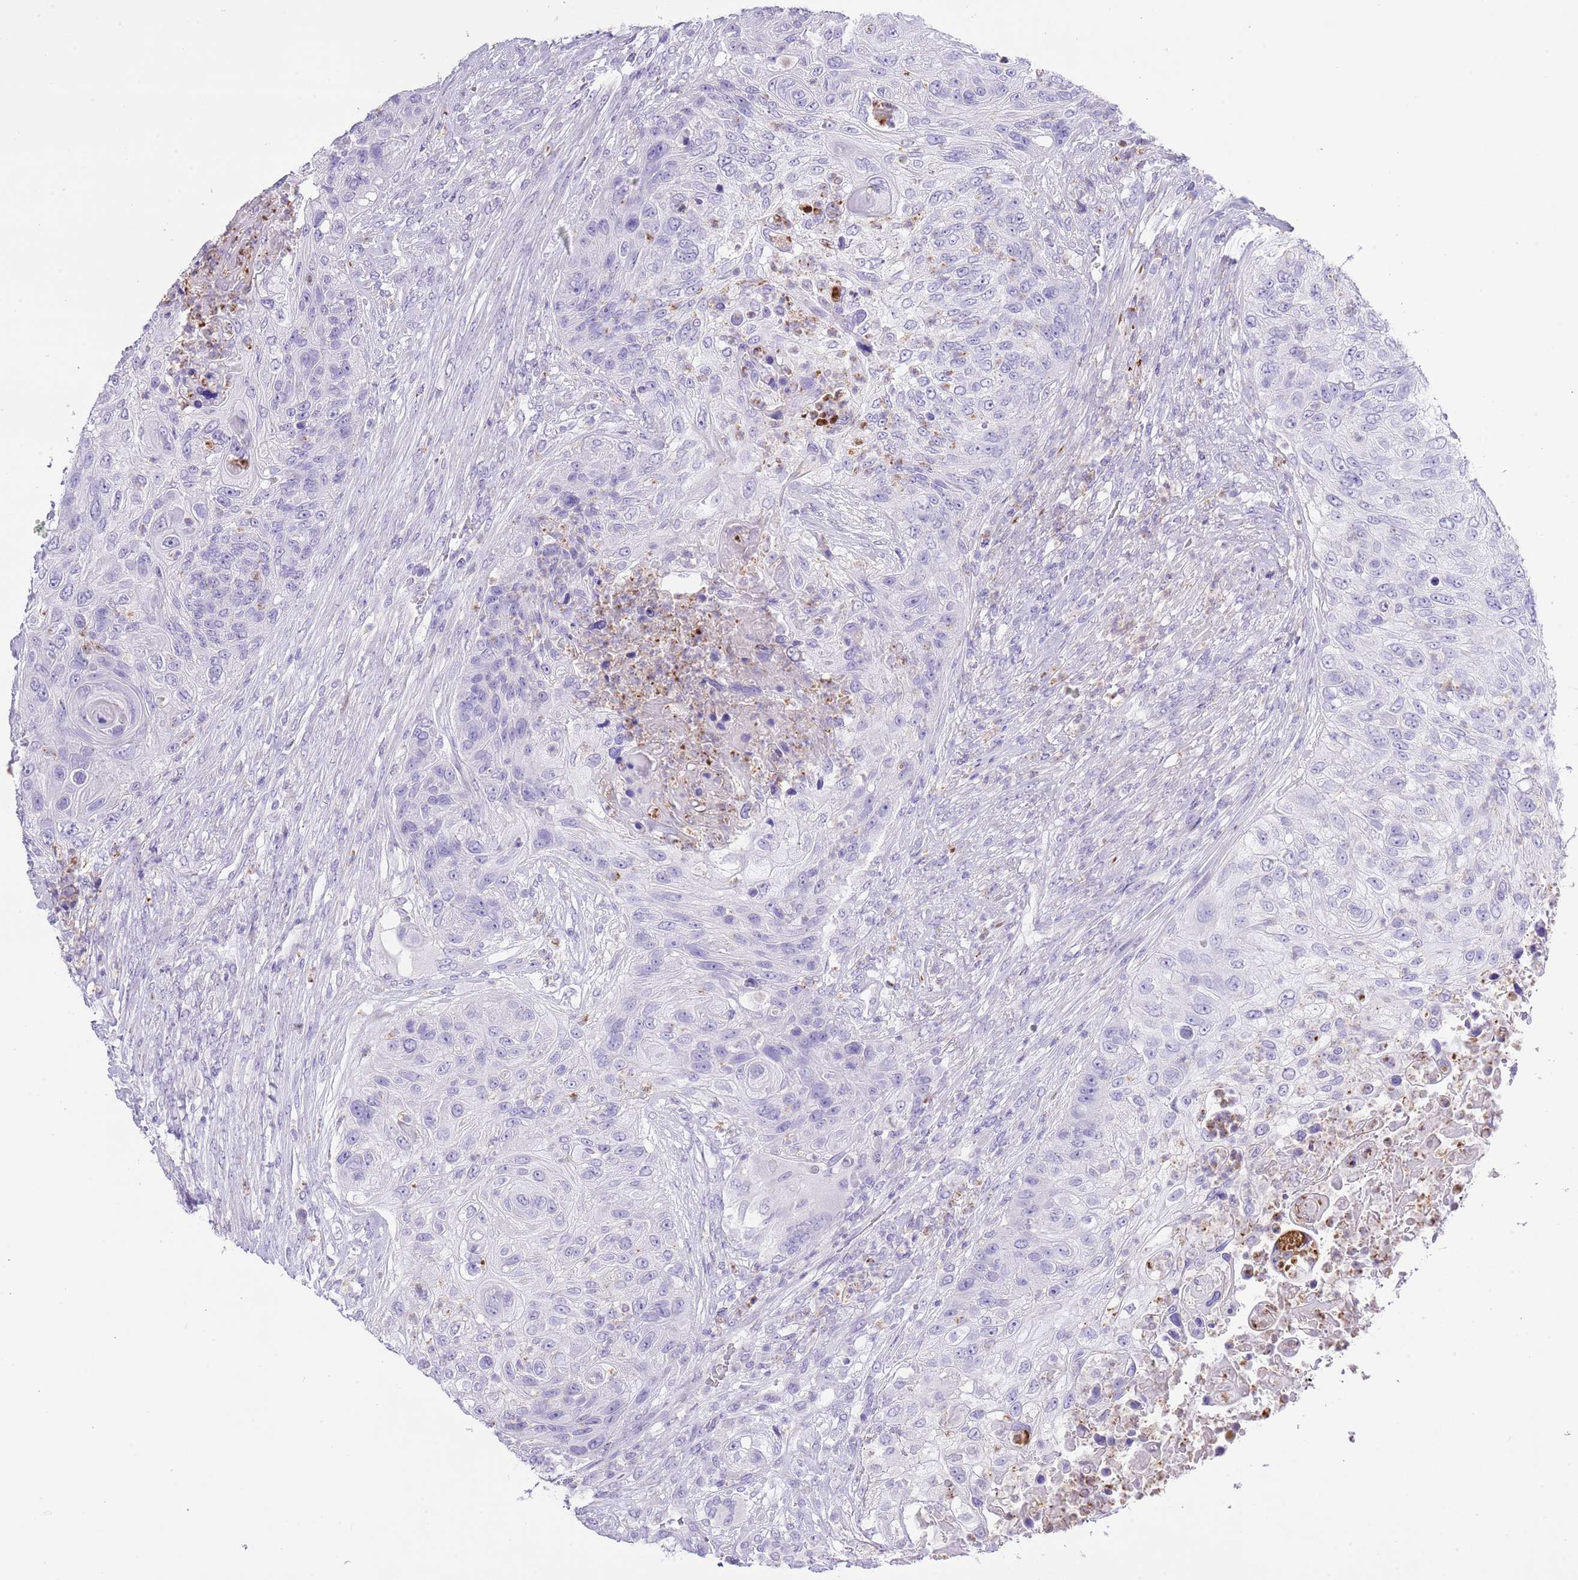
{"staining": {"intensity": "negative", "quantity": "none", "location": "none"}, "tissue": "urothelial cancer", "cell_type": "Tumor cells", "image_type": "cancer", "snomed": [{"axis": "morphology", "description": "Urothelial carcinoma, High grade"}, {"axis": "topography", "description": "Urinary bladder"}], "caption": "The image demonstrates no significant staining in tumor cells of urothelial cancer.", "gene": "OR2Z1", "patient": {"sex": "female", "age": 60}}